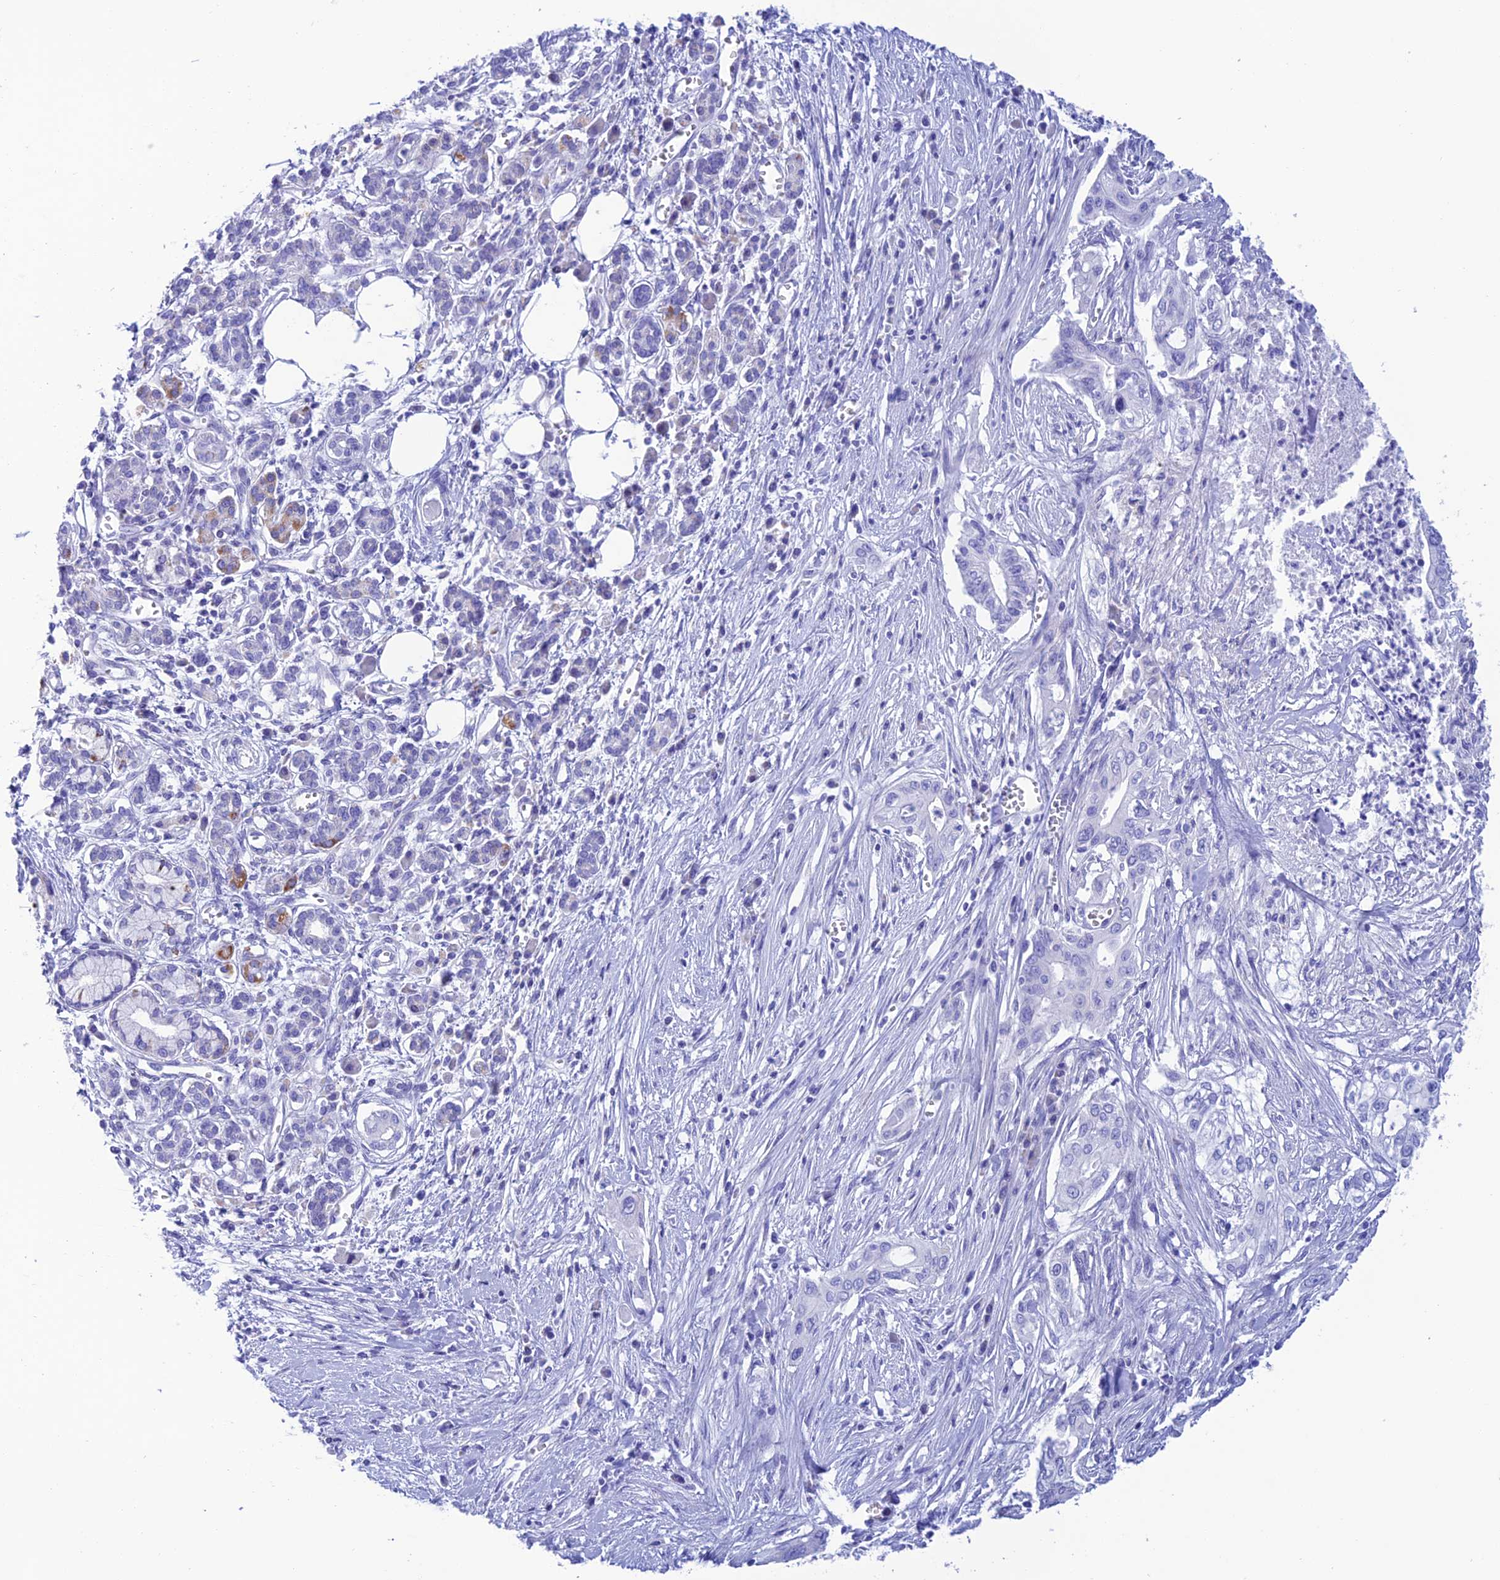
{"staining": {"intensity": "negative", "quantity": "none", "location": "none"}, "tissue": "pancreatic cancer", "cell_type": "Tumor cells", "image_type": "cancer", "snomed": [{"axis": "morphology", "description": "Adenocarcinoma, NOS"}, {"axis": "topography", "description": "Pancreas"}], "caption": "Immunohistochemical staining of human pancreatic cancer (adenocarcinoma) shows no significant positivity in tumor cells.", "gene": "NXPE4", "patient": {"sex": "male", "age": 58}}